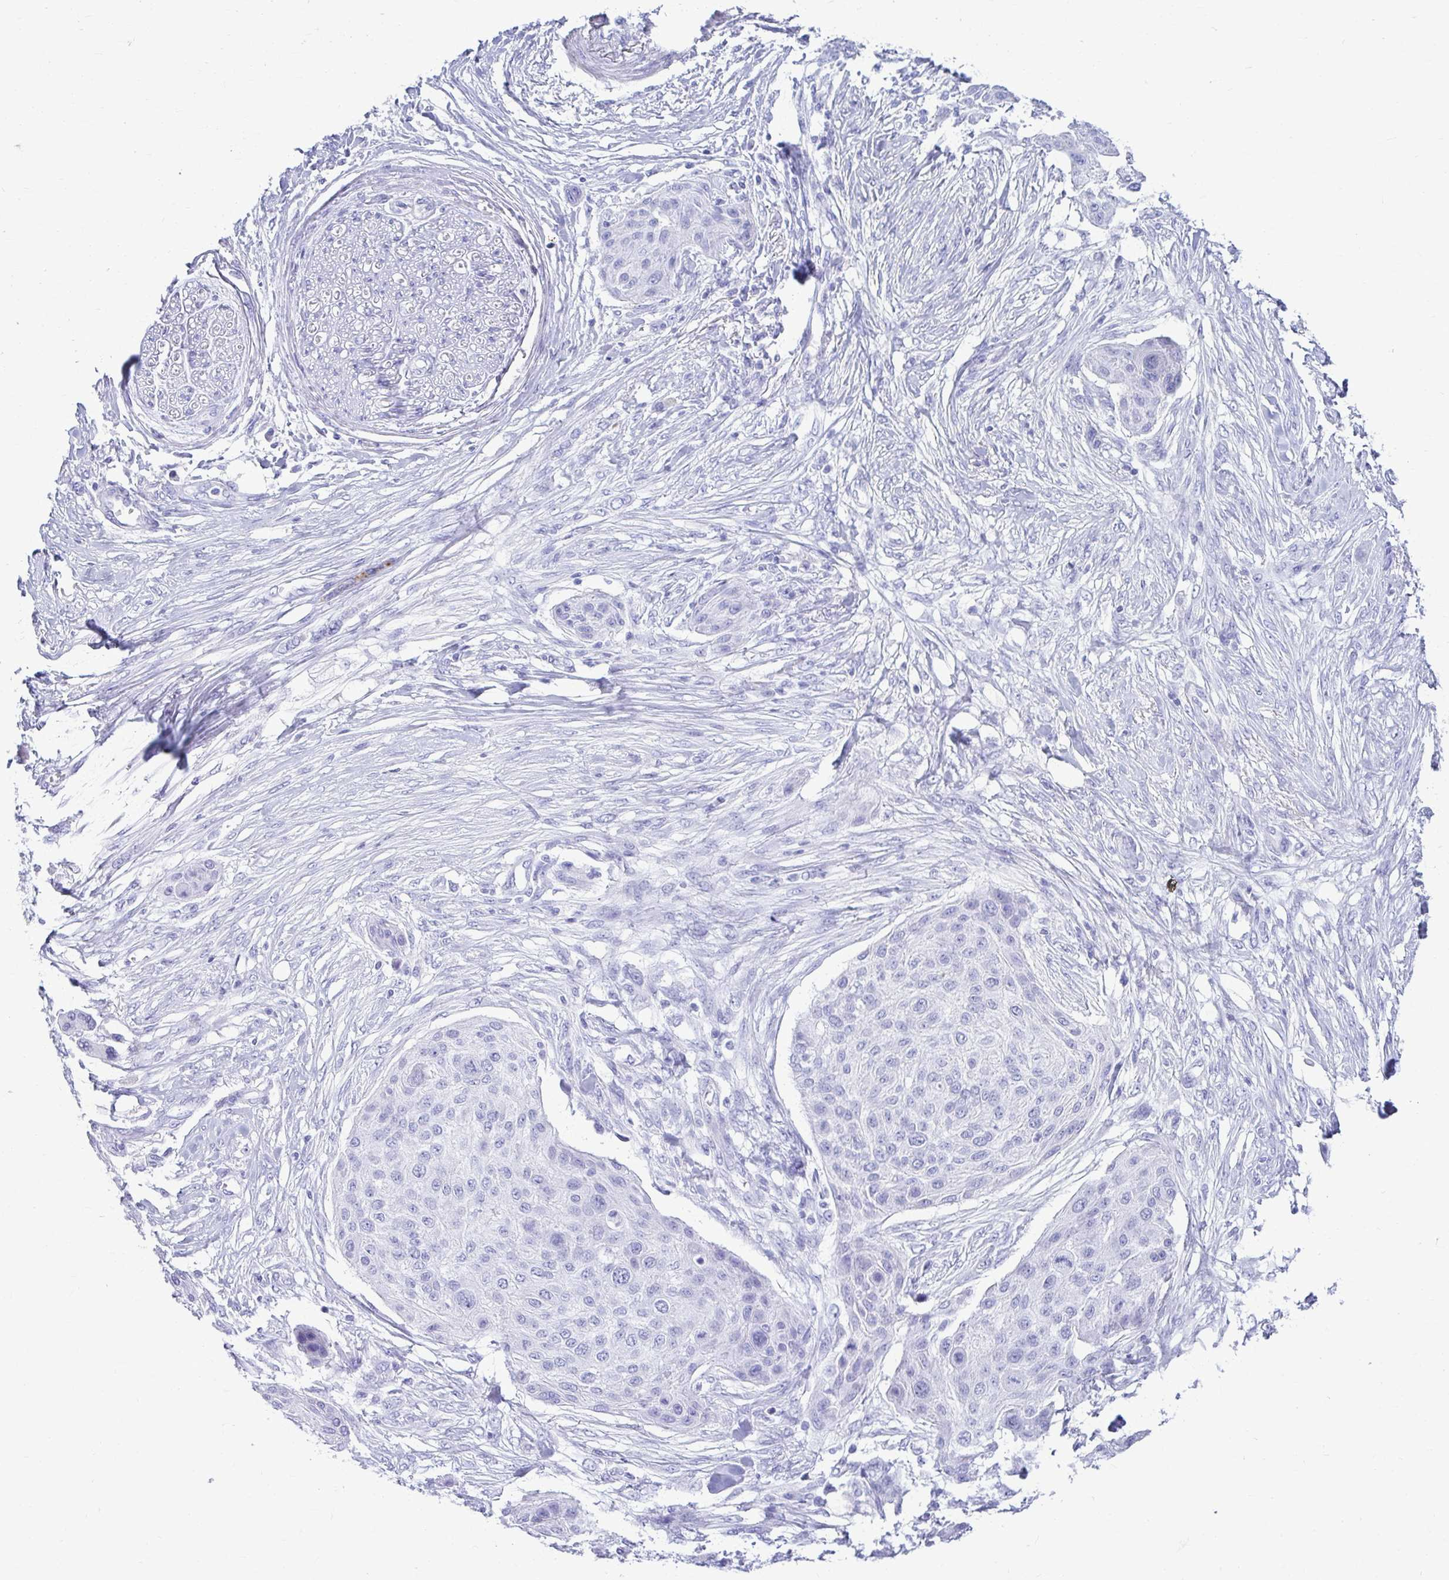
{"staining": {"intensity": "negative", "quantity": "none", "location": "none"}, "tissue": "skin cancer", "cell_type": "Tumor cells", "image_type": "cancer", "snomed": [{"axis": "morphology", "description": "Squamous cell carcinoma, NOS"}, {"axis": "topography", "description": "Skin"}], "caption": "High magnification brightfield microscopy of skin cancer stained with DAB (brown) and counterstained with hematoxylin (blue): tumor cells show no significant staining.", "gene": "ATP4B", "patient": {"sex": "female", "age": 87}}